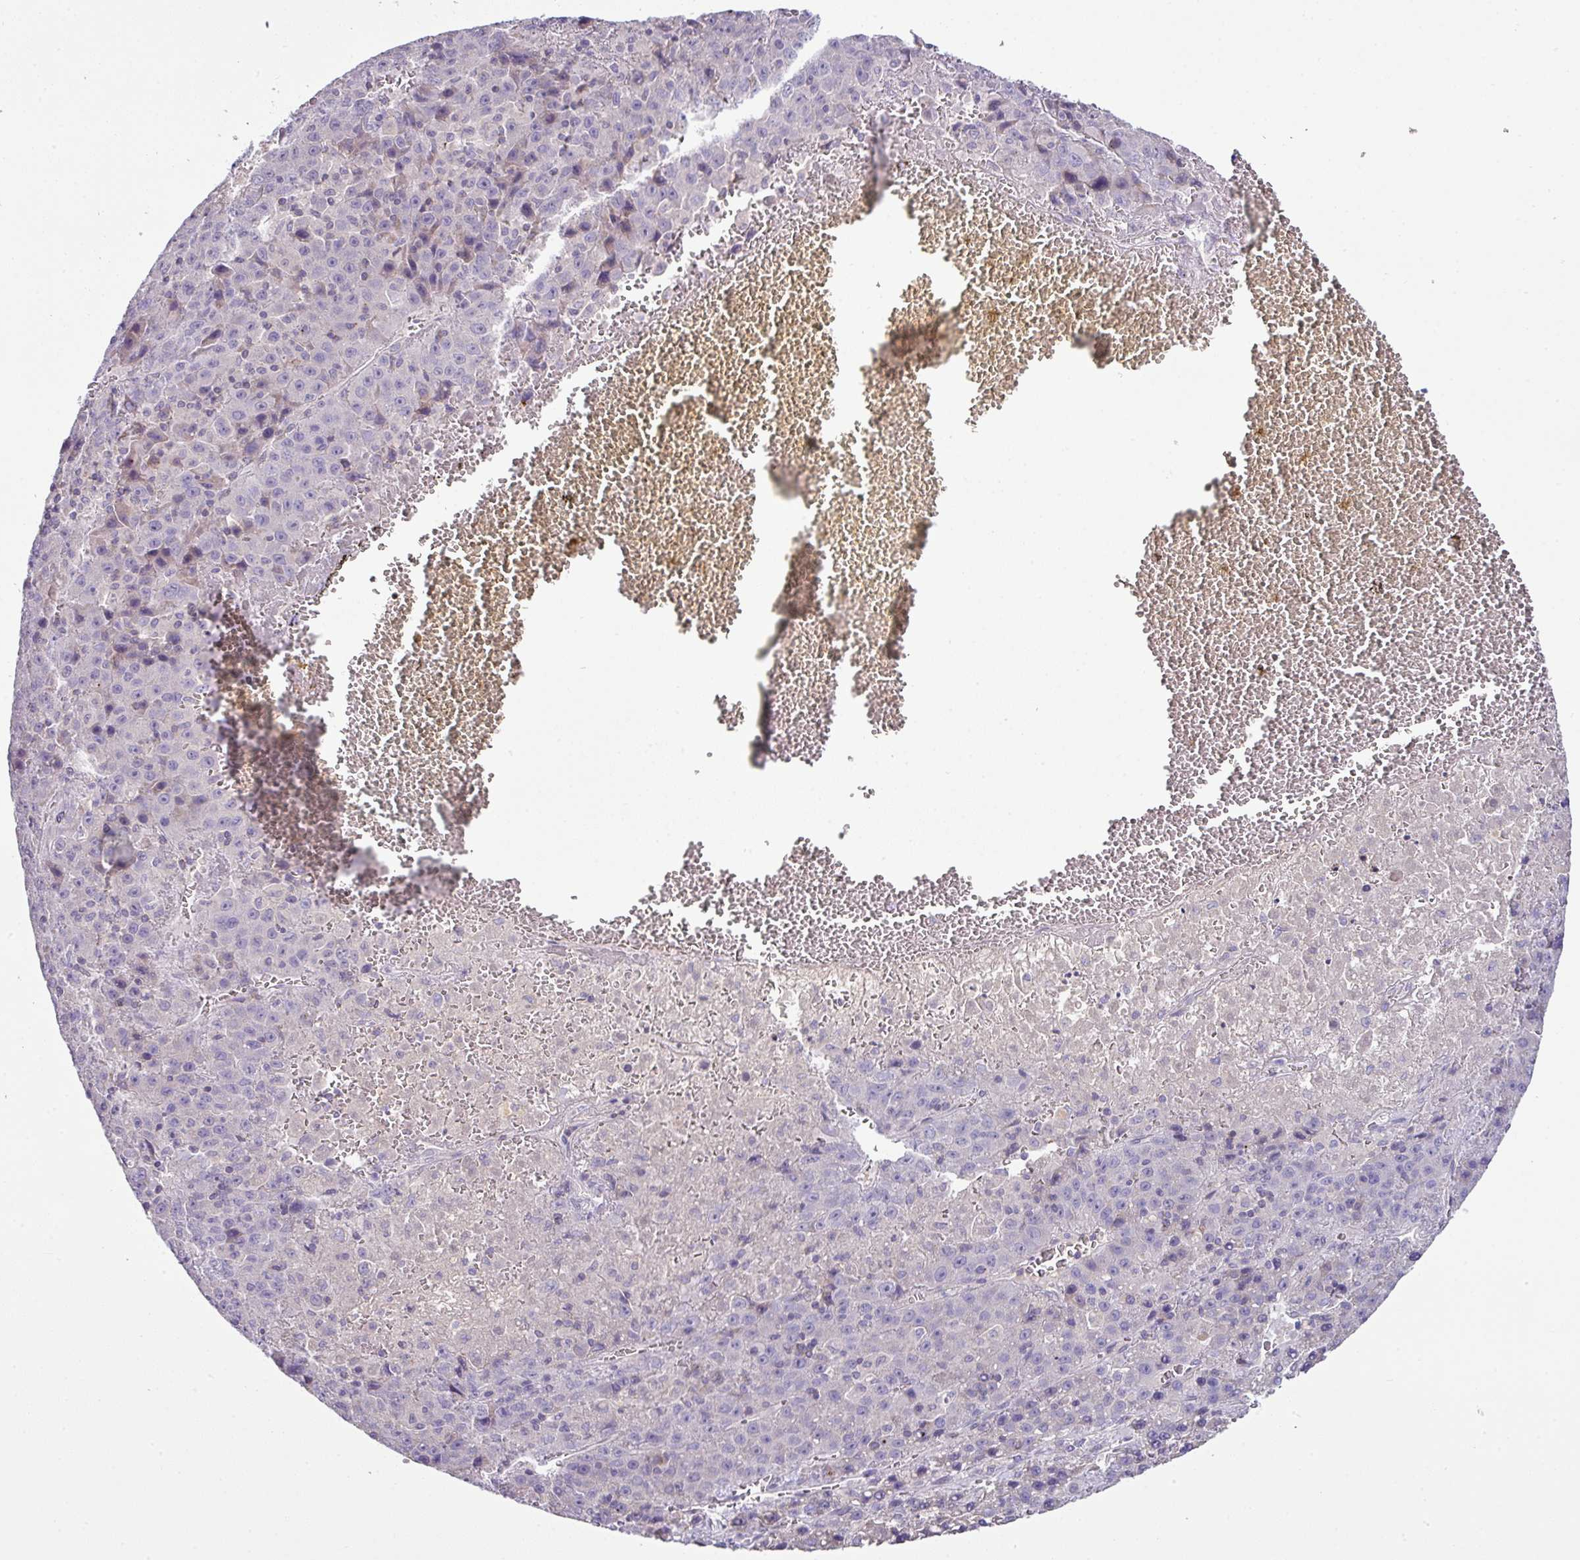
{"staining": {"intensity": "negative", "quantity": "none", "location": "none"}, "tissue": "liver cancer", "cell_type": "Tumor cells", "image_type": "cancer", "snomed": [{"axis": "morphology", "description": "Carcinoma, Hepatocellular, NOS"}, {"axis": "topography", "description": "Liver"}], "caption": "A high-resolution image shows immunohistochemistry (IHC) staining of liver cancer (hepatocellular carcinoma), which demonstrates no significant positivity in tumor cells.", "gene": "SLAMF6", "patient": {"sex": "female", "age": 53}}